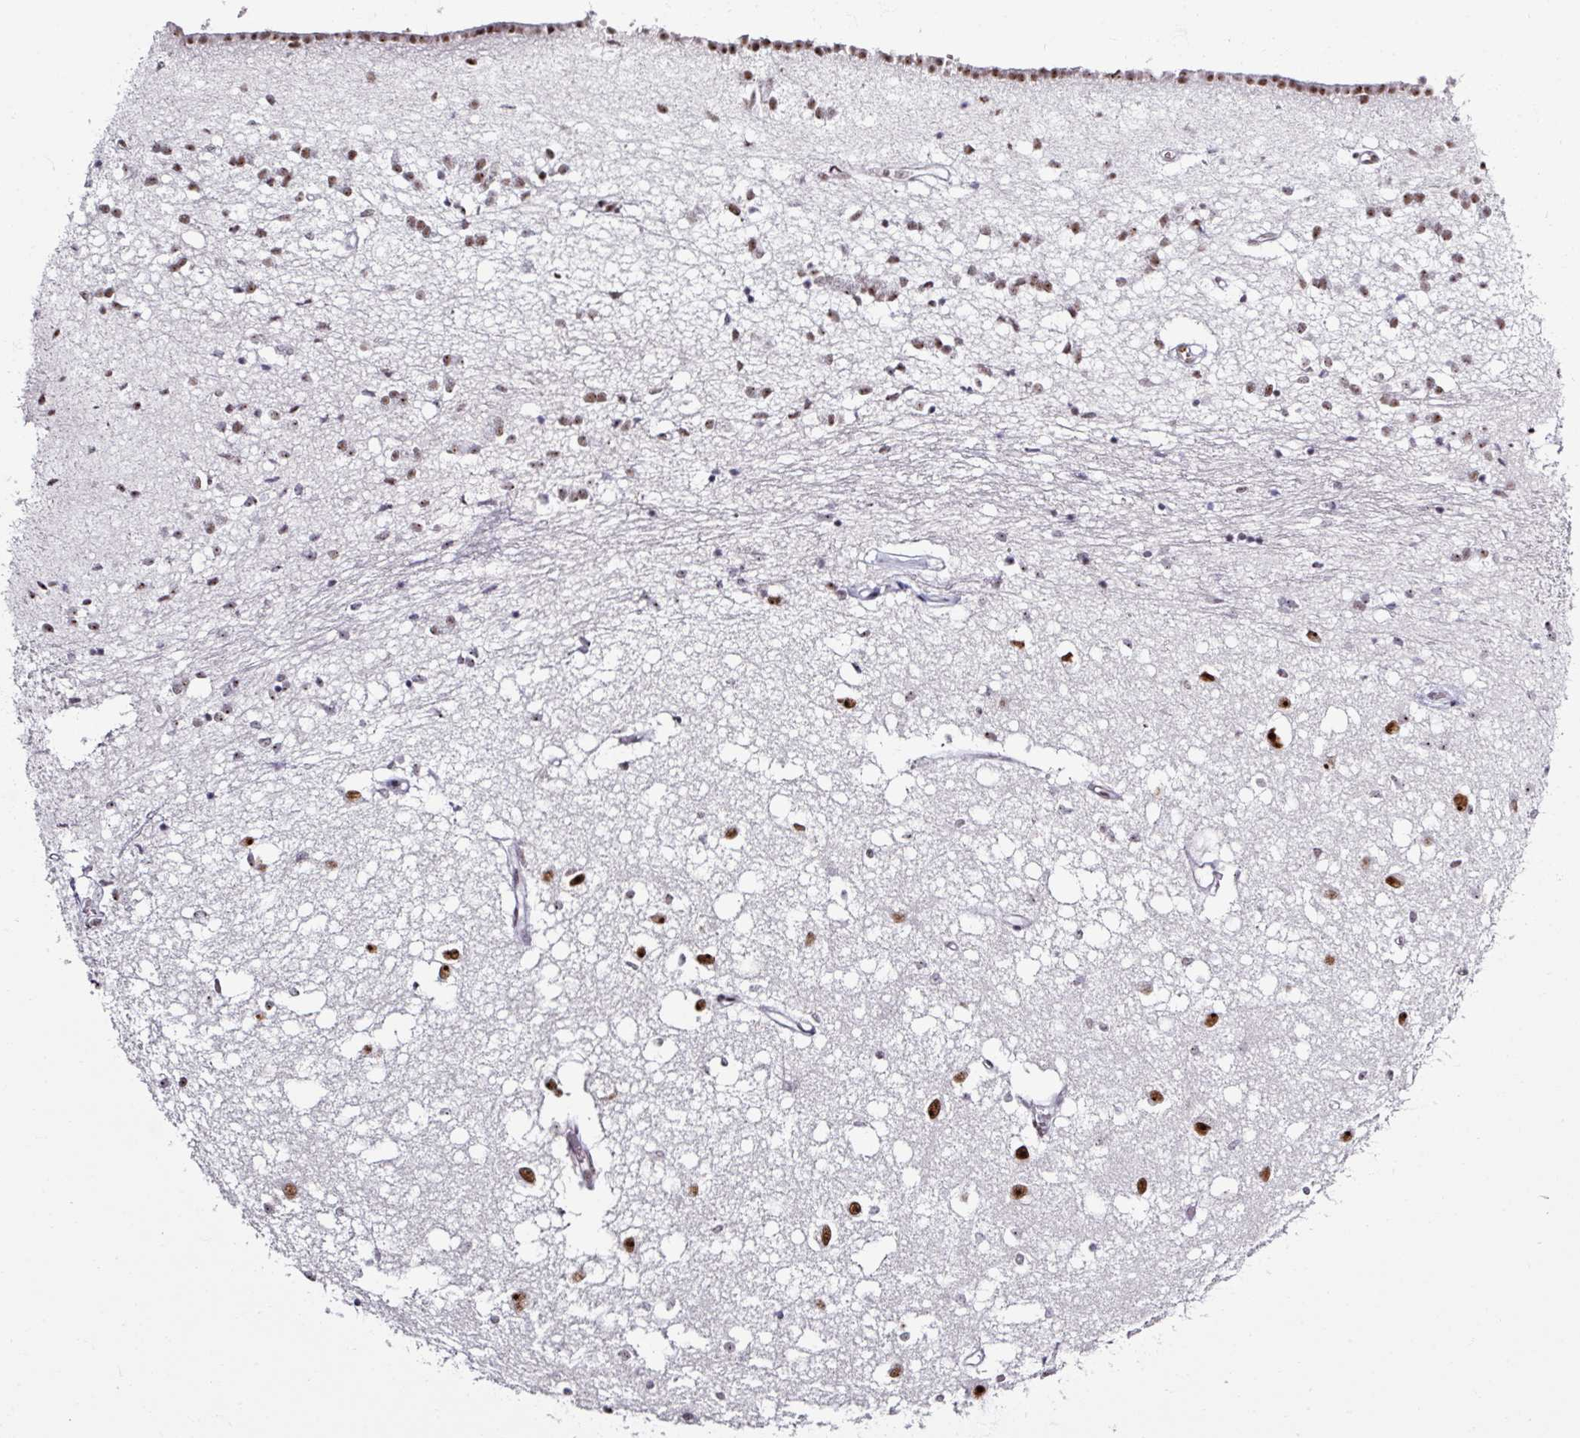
{"staining": {"intensity": "strong", "quantity": ">75%", "location": "nuclear"}, "tissue": "caudate", "cell_type": "Glial cells", "image_type": "normal", "snomed": [{"axis": "morphology", "description": "Normal tissue, NOS"}, {"axis": "topography", "description": "Lateral ventricle wall"}], "caption": "Immunohistochemistry (IHC) of normal caudate demonstrates high levels of strong nuclear expression in approximately >75% of glial cells.", "gene": "ADAR", "patient": {"sex": "male", "age": 70}}